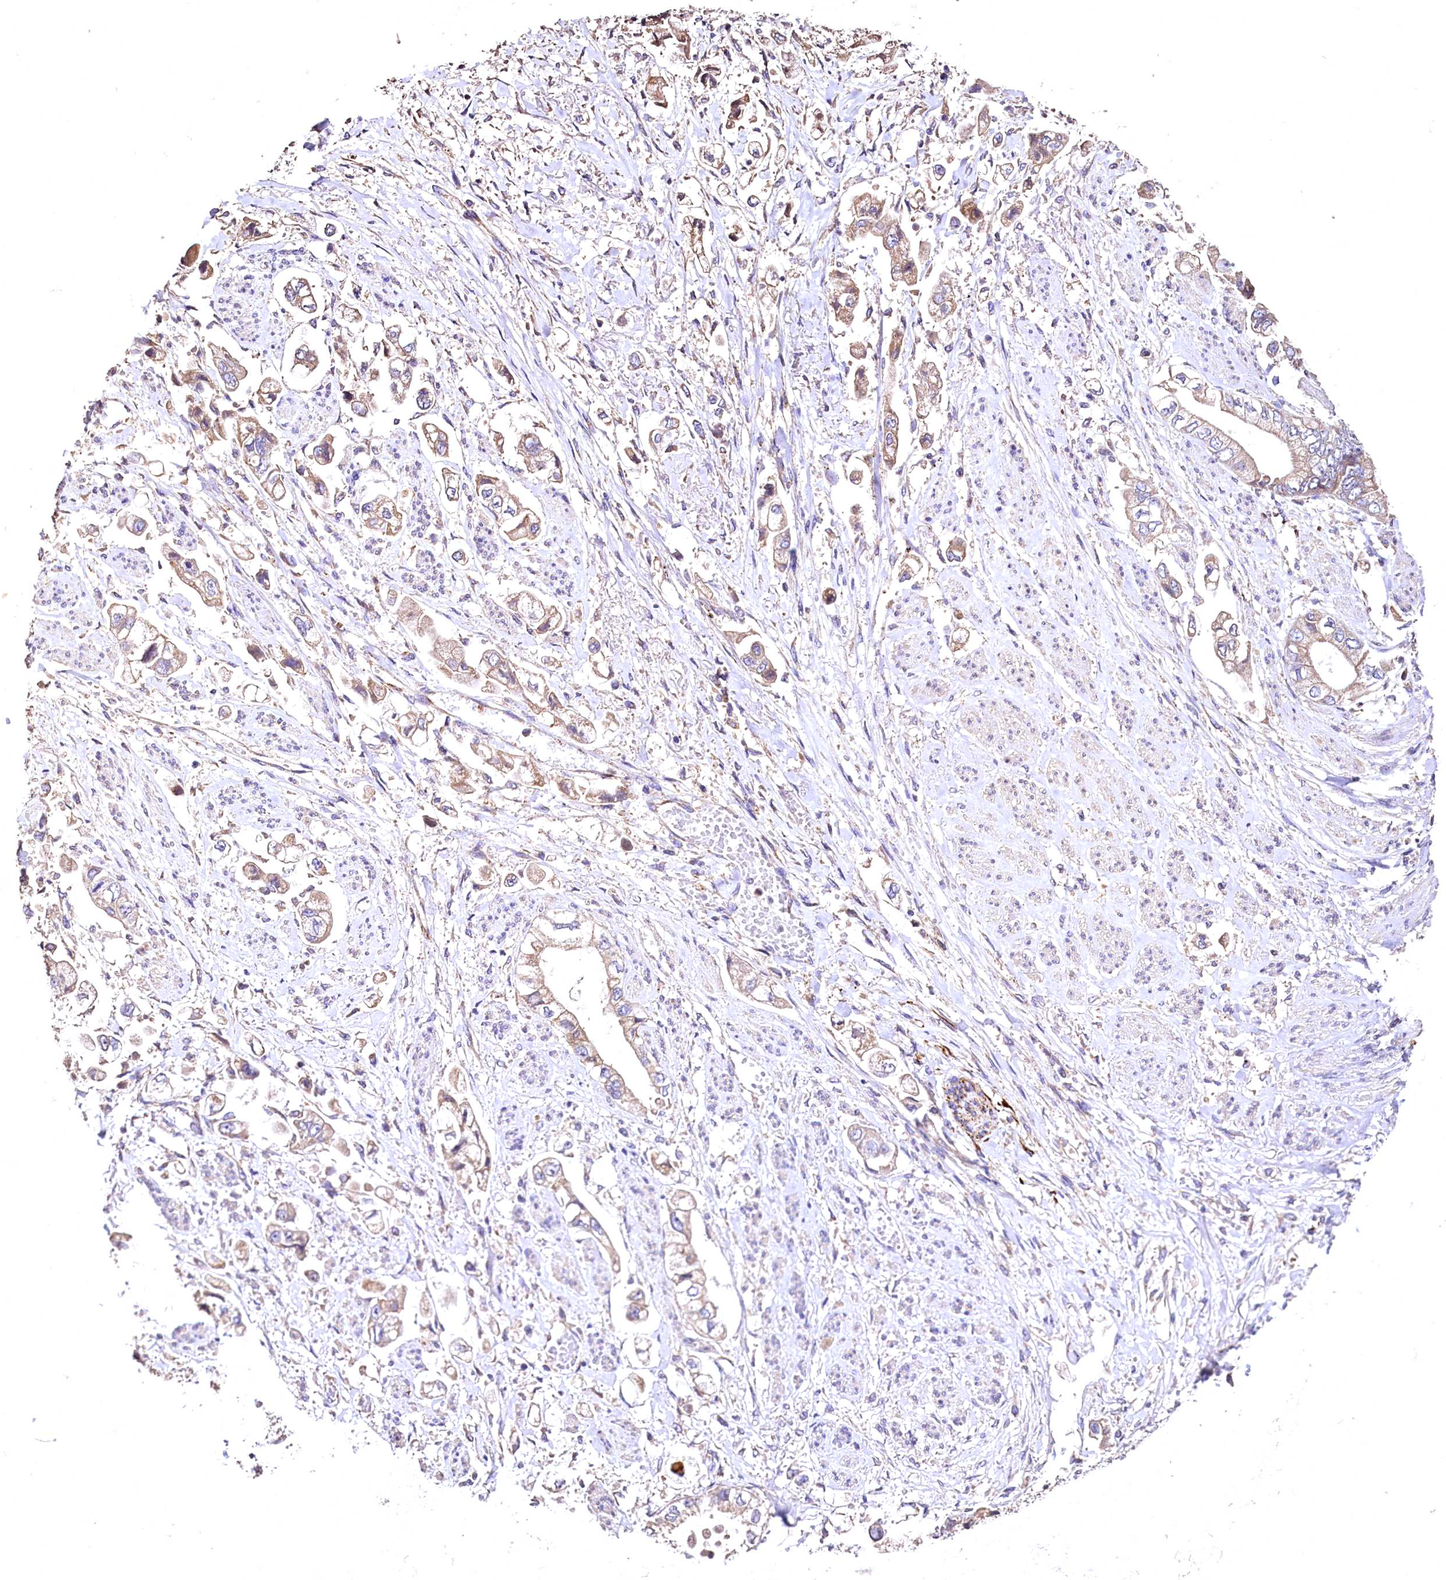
{"staining": {"intensity": "weak", "quantity": ">75%", "location": "cytoplasmic/membranous"}, "tissue": "stomach cancer", "cell_type": "Tumor cells", "image_type": "cancer", "snomed": [{"axis": "morphology", "description": "Adenocarcinoma, NOS"}, {"axis": "topography", "description": "Stomach"}], "caption": "There is low levels of weak cytoplasmic/membranous expression in tumor cells of stomach cancer, as demonstrated by immunohistochemical staining (brown color).", "gene": "RASSF1", "patient": {"sex": "male", "age": 62}}